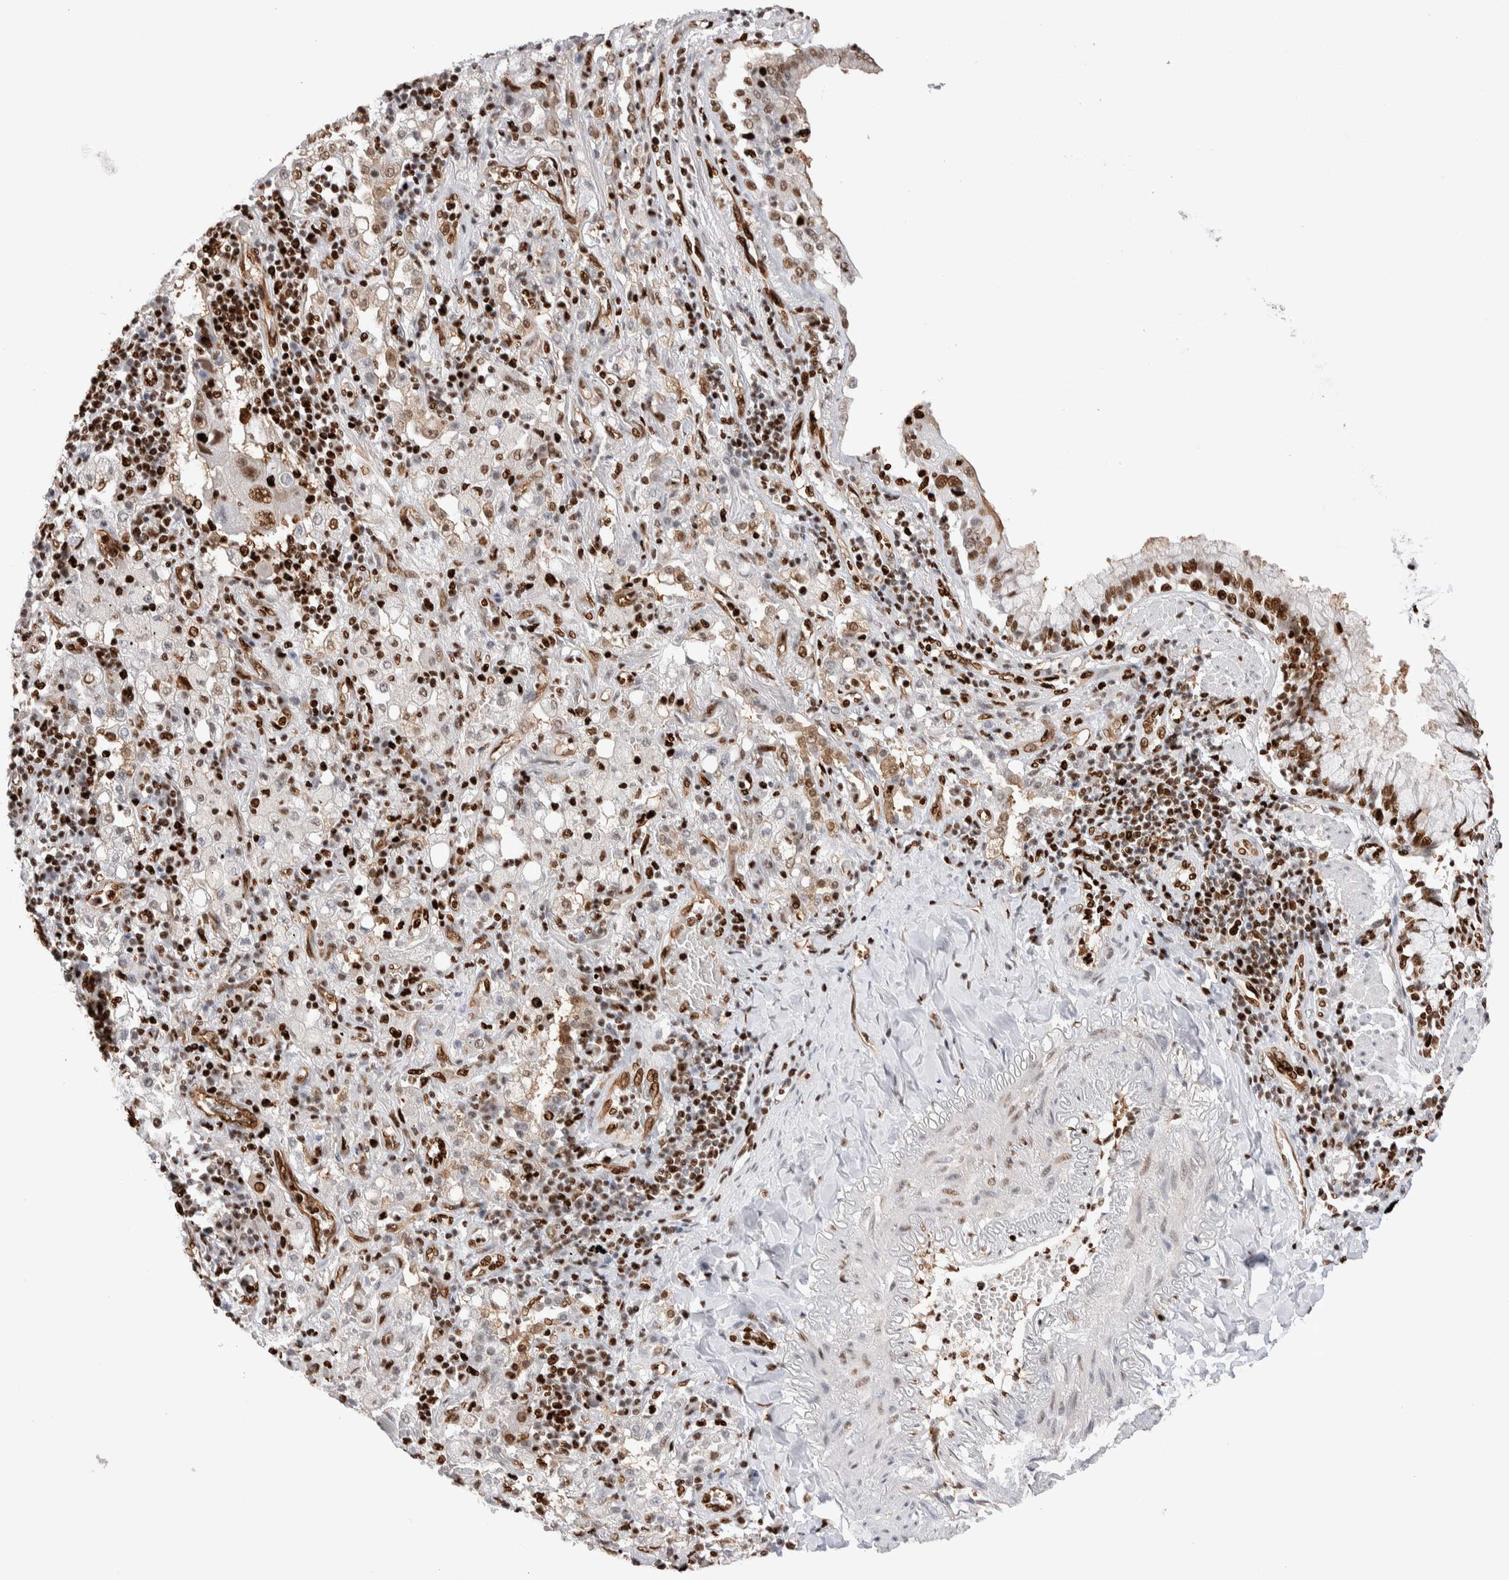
{"staining": {"intensity": "strong", "quantity": ">75%", "location": "nuclear"}, "tissue": "lung cancer", "cell_type": "Tumor cells", "image_type": "cancer", "snomed": [{"axis": "morphology", "description": "Adenocarcinoma, NOS"}, {"axis": "topography", "description": "Lung"}], "caption": "Strong nuclear protein expression is appreciated in approximately >75% of tumor cells in lung adenocarcinoma.", "gene": "RNASEK-C17orf49", "patient": {"sex": "female", "age": 65}}